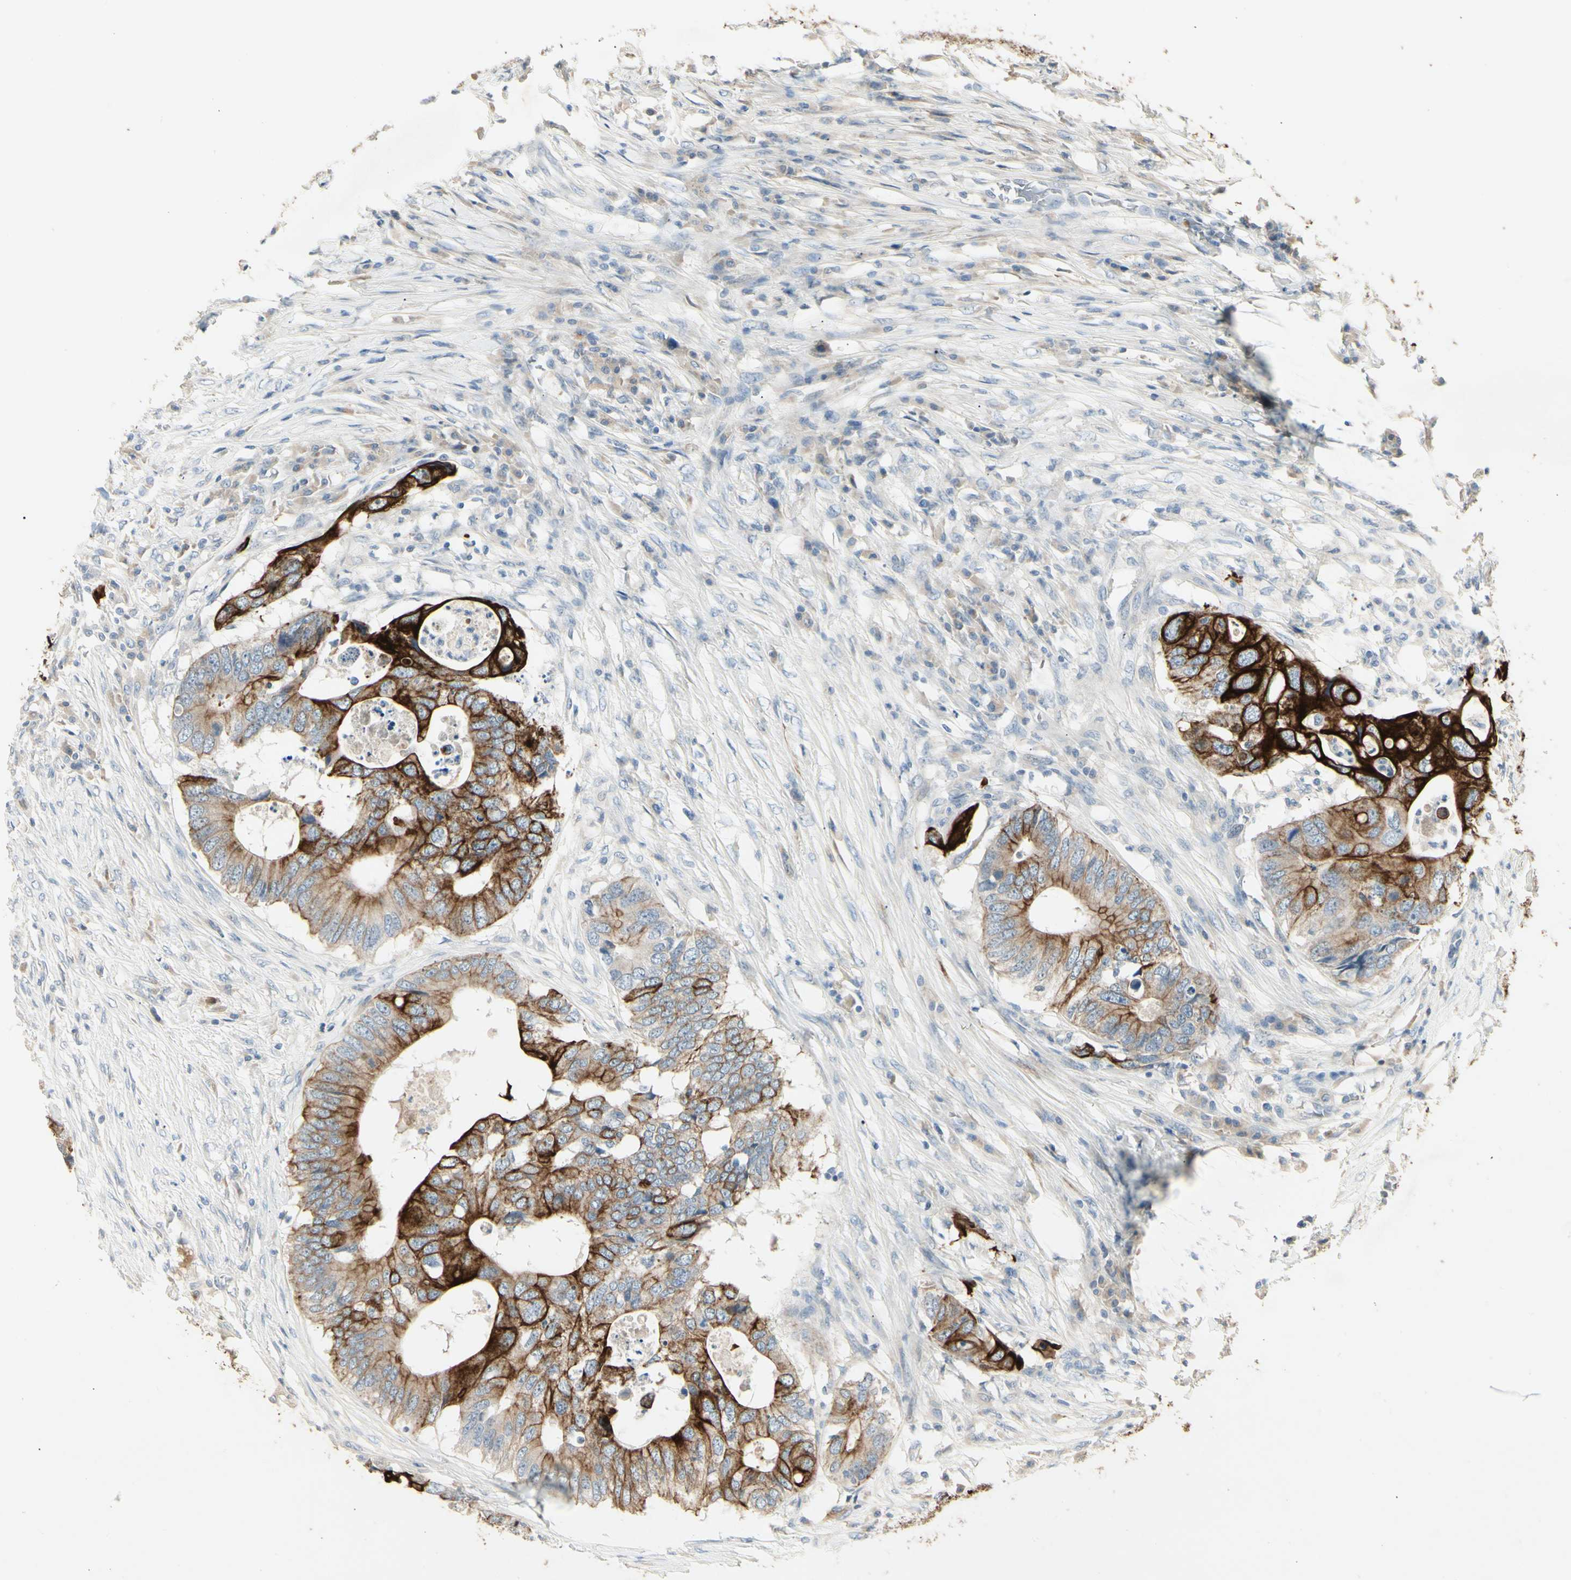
{"staining": {"intensity": "strong", "quantity": ">75%", "location": "cytoplasmic/membranous"}, "tissue": "colorectal cancer", "cell_type": "Tumor cells", "image_type": "cancer", "snomed": [{"axis": "morphology", "description": "Adenocarcinoma, NOS"}, {"axis": "topography", "description": "Colon"}], "caption": "Immunohistochemical staining of colorectal cancer demonstrates high levels of strong cytoplasmic/membranous staining in about >75% of tumor cells.", "gene": "SKIL", "patient": {"sex": "male", "age": 71}}